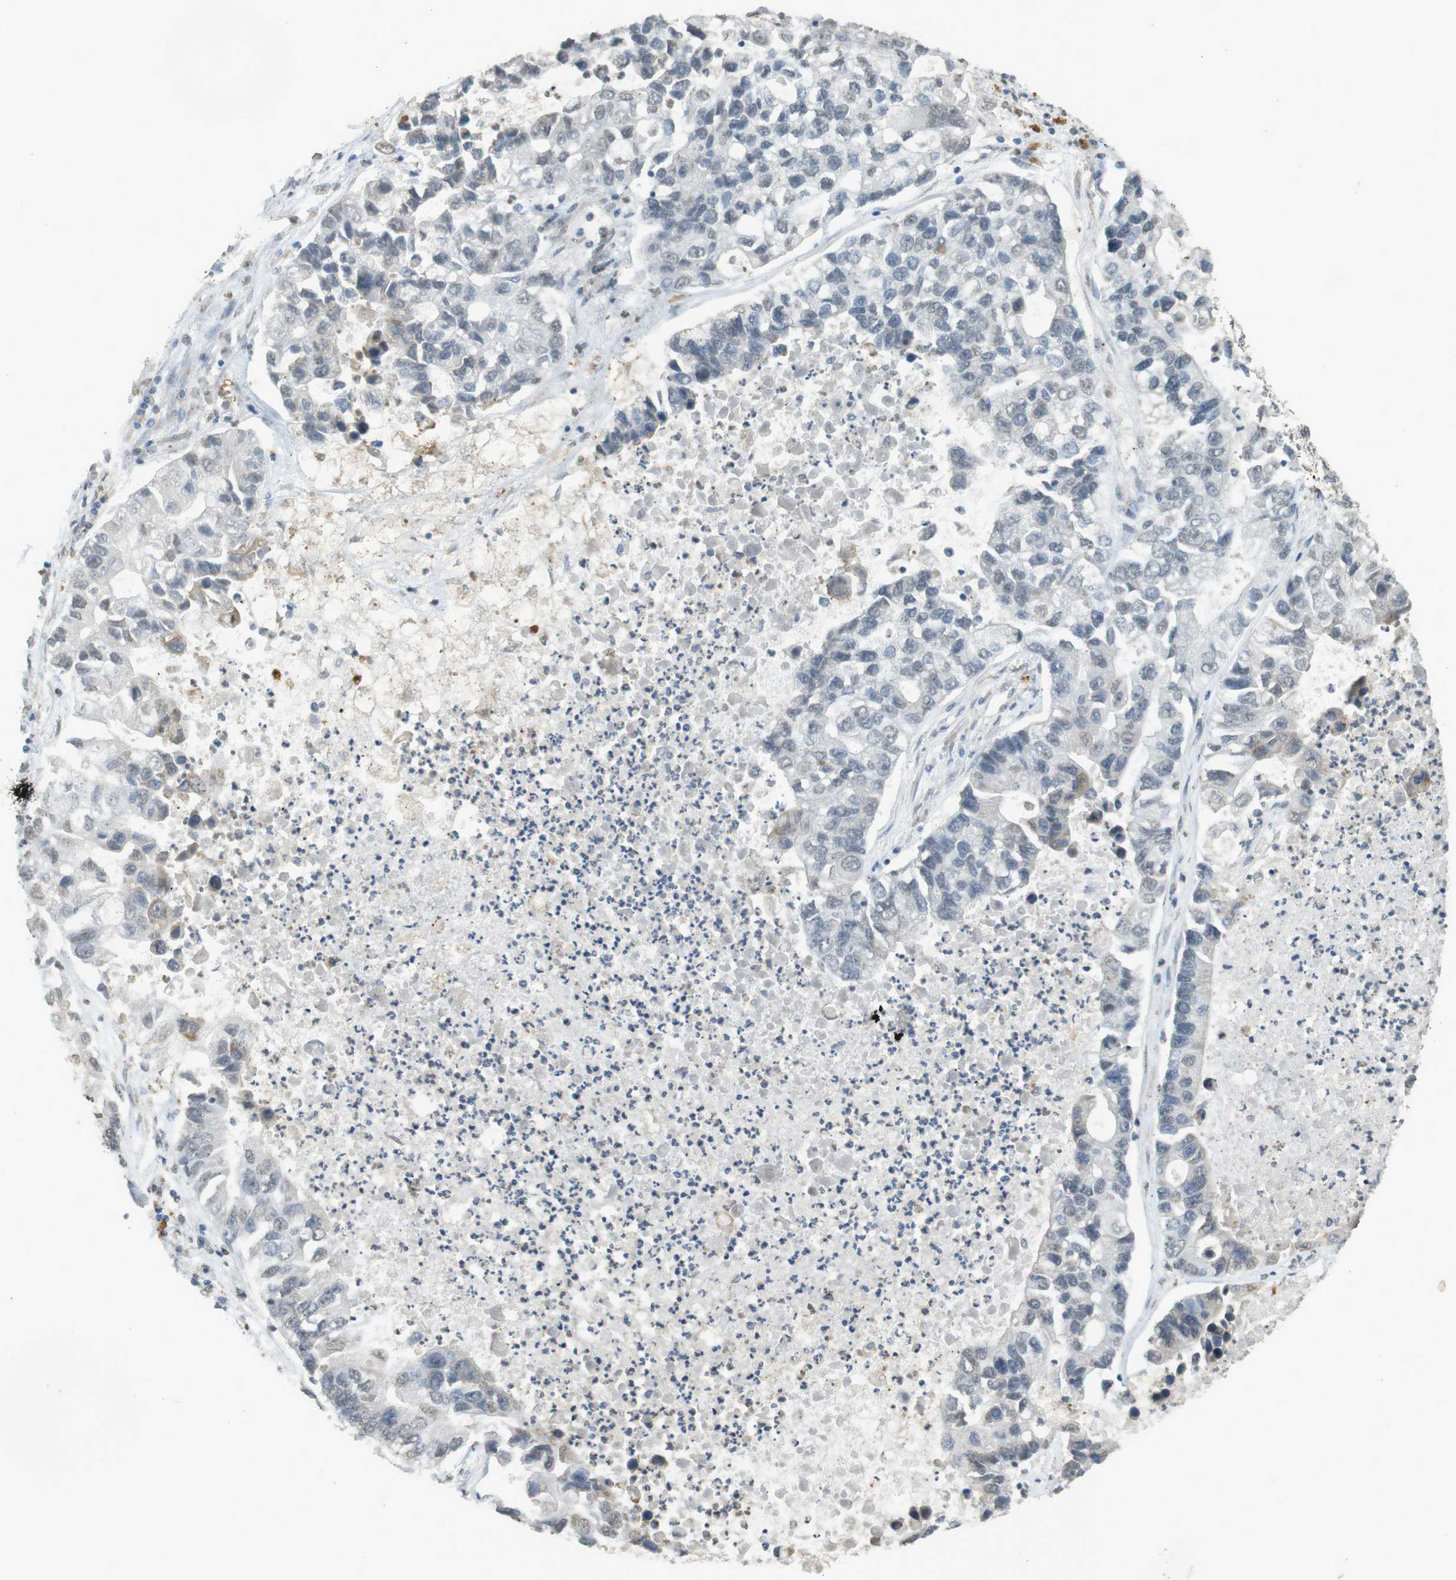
{"staining": {"intensity": "negative", "quantity": "none", "location": "none"}, "tissue": "lung cancer", "cell_type": "Tumor cells", "image_type": "cancer", "snomed": [{"axis": "morphology", "description": "Adenocarcinoma, NOS"}, {"axis": "topography", "description": "Lung"}], "caption": "A high-resolution histopathology image shows IHC staining of lung cancer, which displays no significant expression in tumor cells.", "gene": "FZD10", "patient": {"sex": "female", "age": 51}}